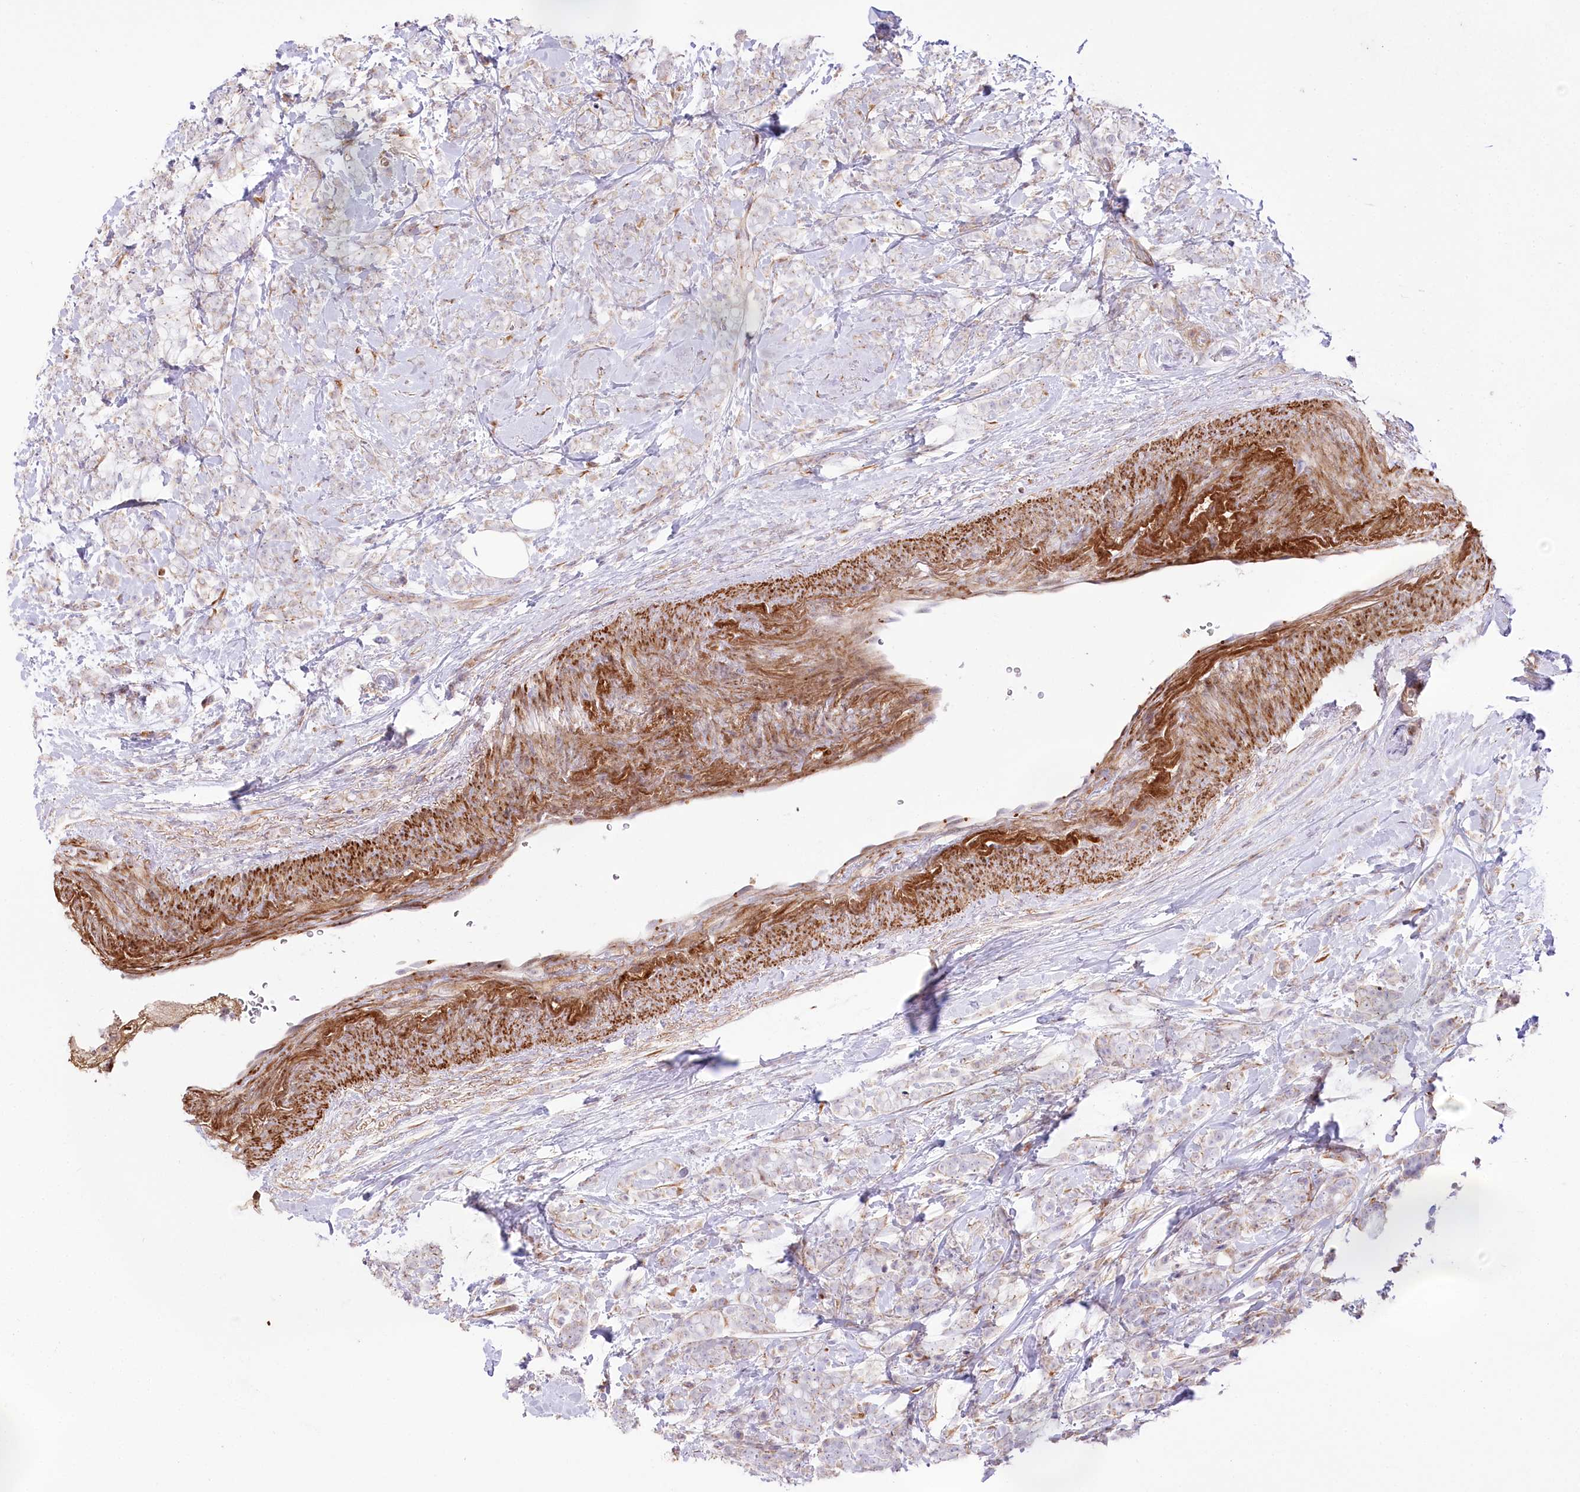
{"staining": {"intensity": "weak", "quantity": "<25%", "location": "cytoplasmic/membranous"}, "tissue": "breast cancer", "cell_type": "Tumor cells", "image_type": "cancer", "snomed": [{"axis": "morphology", "description": "Lobular carcinoma"}, {"axis": "topography", "description": "Breast"}], "caption": "High magnification brightfield microscopy of breast lobular carcinoma stained with DAB (brown) and counterstained with hematoxylin (blue): tumor cells show no significant staining.", "gene": "RNF24", "patient": {"sex": "female", "age": 58}}